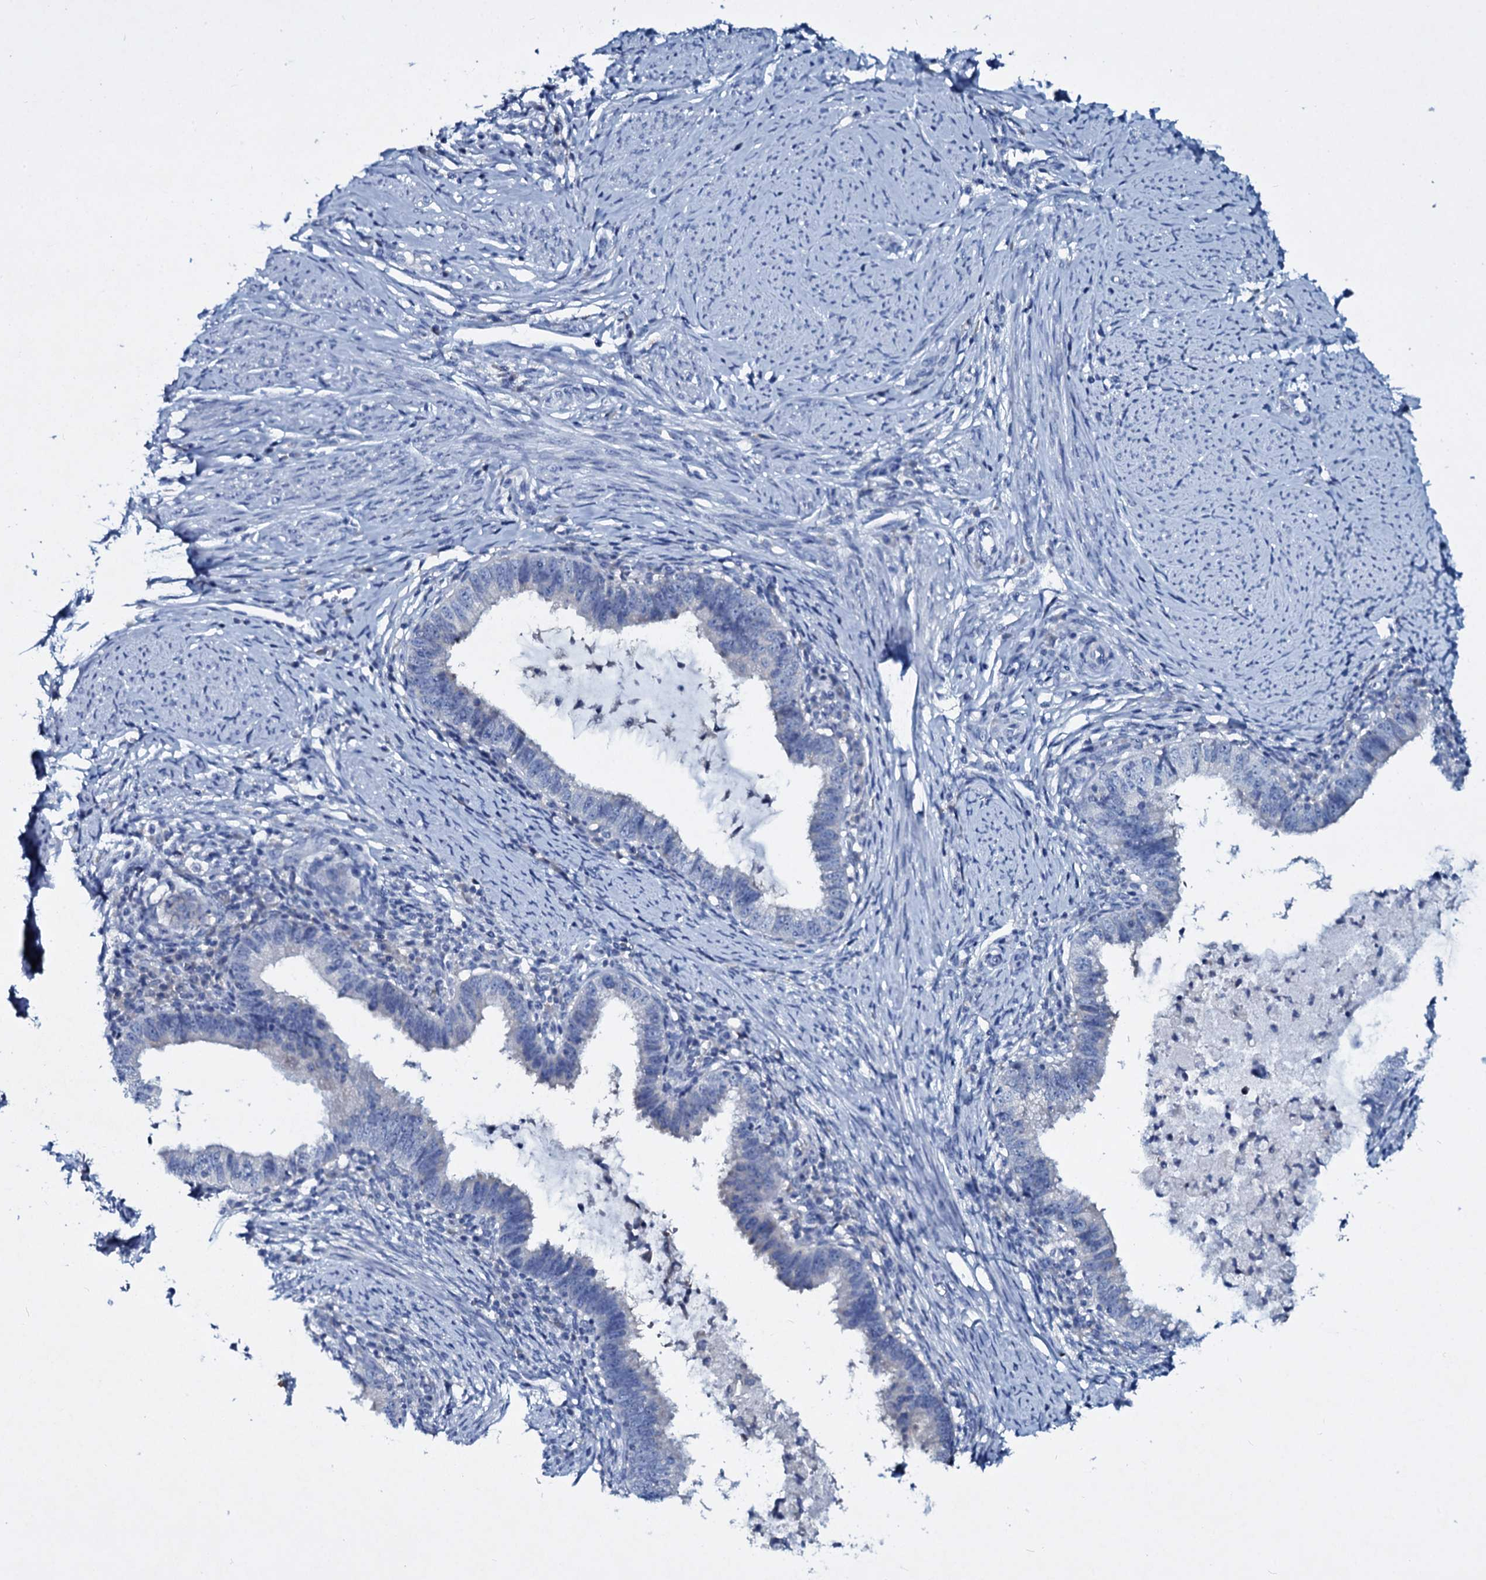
{"staining": {"intensity": "negative", "quantity": "none", "location": "none"}, "tissue": "cervical cancer", "cell_type": "Tumor cells", "image_type": "cancer", "snomed": [{"axis": "morphology", "description": "Adenocarcinoma, NOS"}, {"axis": "topography", "description": "Cervix"}], "caption": "The image shows no significant staining in tumor cells of cervical cancer (adenocarcinoma).", "gene": "TPGS2", "patient": {"sex": "female", "age": 36}}